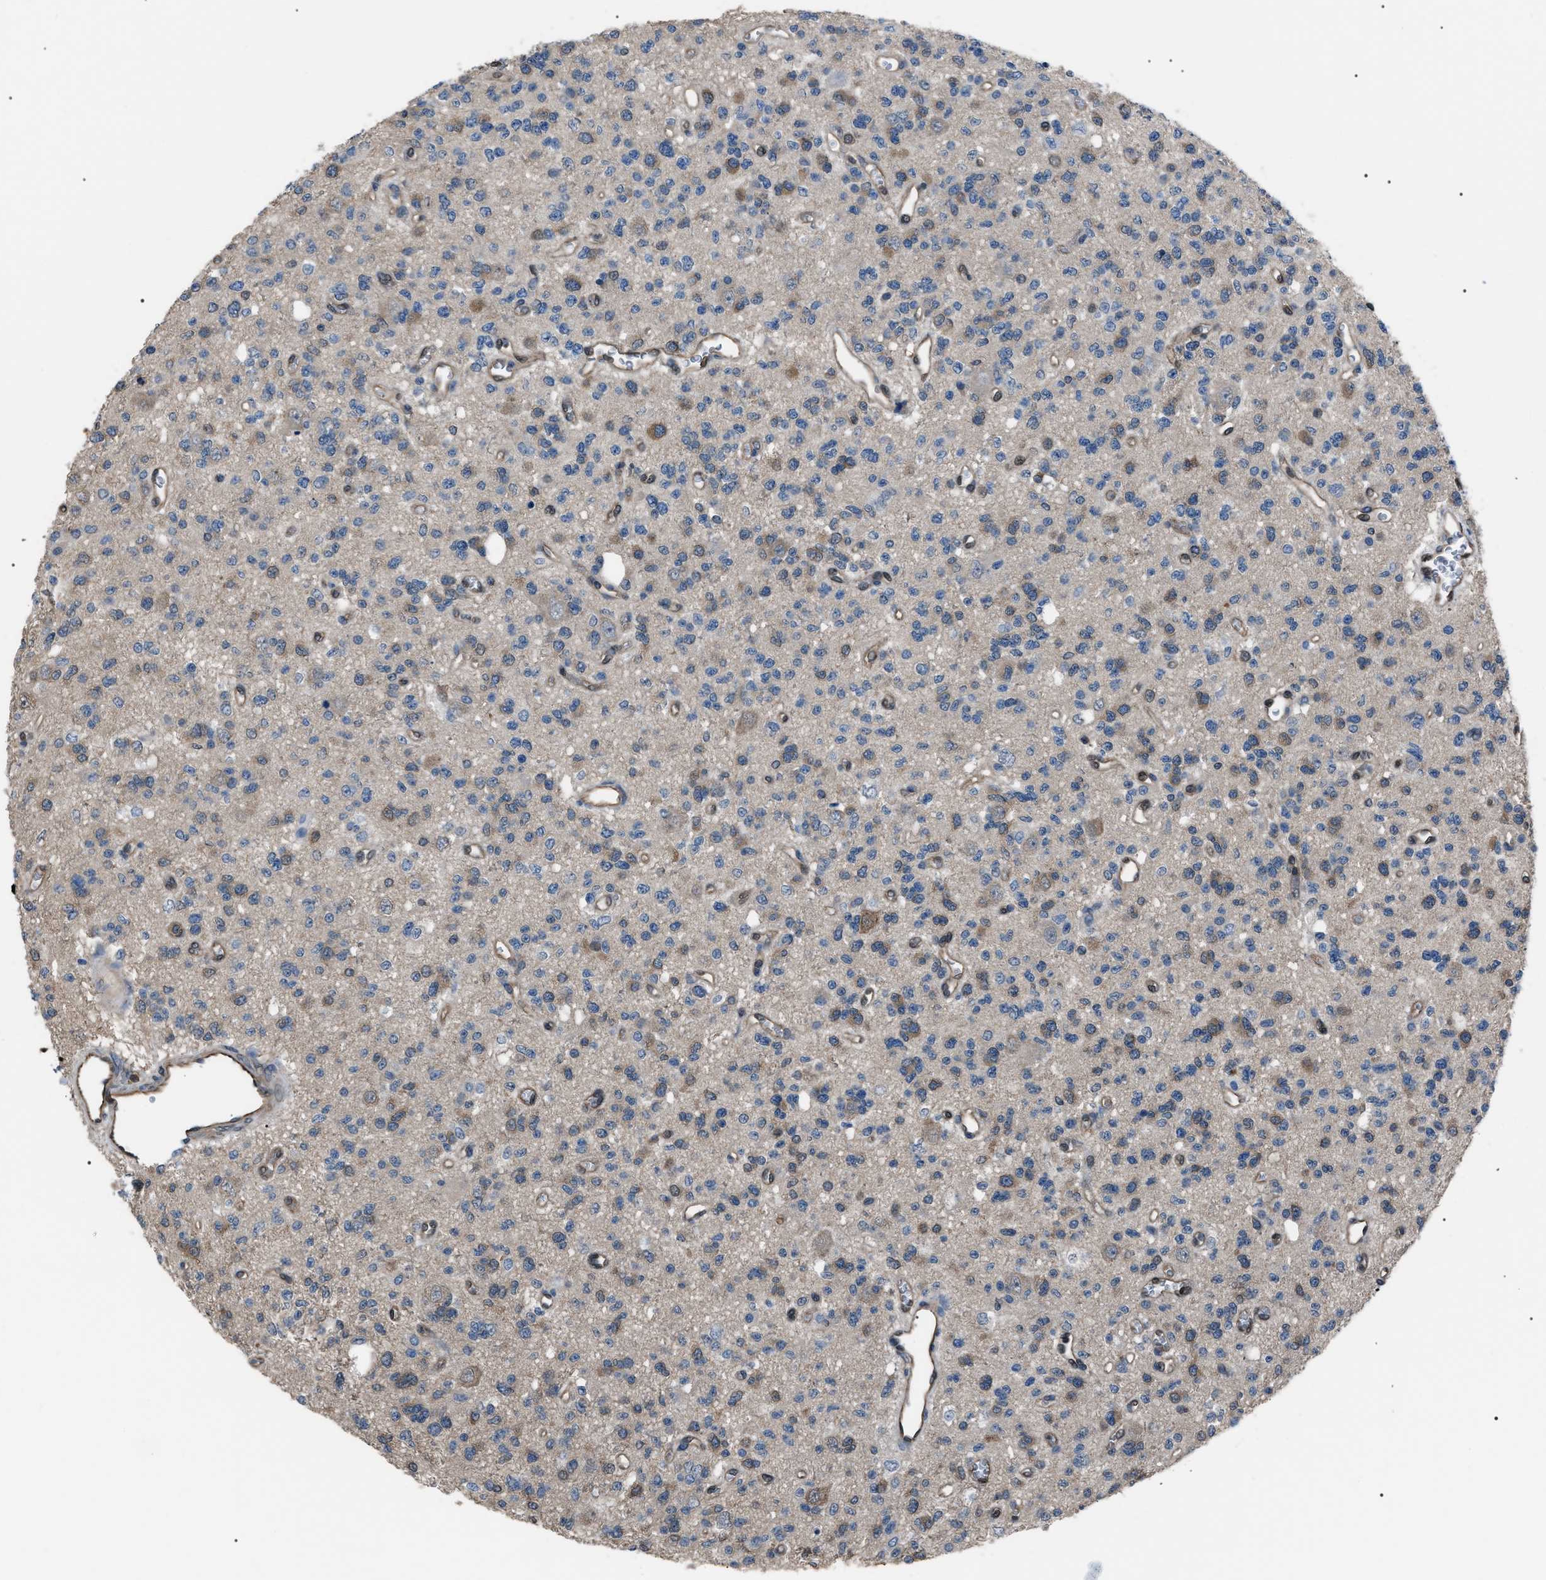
{"staining": {"intensity": "weak", "quantity": "25%-75%", "location": "cytoplasmic/membranous"}, "tissue": "glioma", "cell_type": "Tumor cells", "image_type": "cancer", "snomed": [{"axis": "morphology", "description": "Glioma, malignant, Low grade"}, {"axis": "topography", "description": "Brain"}], "caption": "High-power microscopy captured an immunohistochemistry (IHC) micrograph of malignant low-grade glioma, revealing weak cytoplasmic/membranous expression in approximately 25%-75% of tumor cells.", "gene": "PDCD5", "patient": {"sex": "male", "age": 38}}